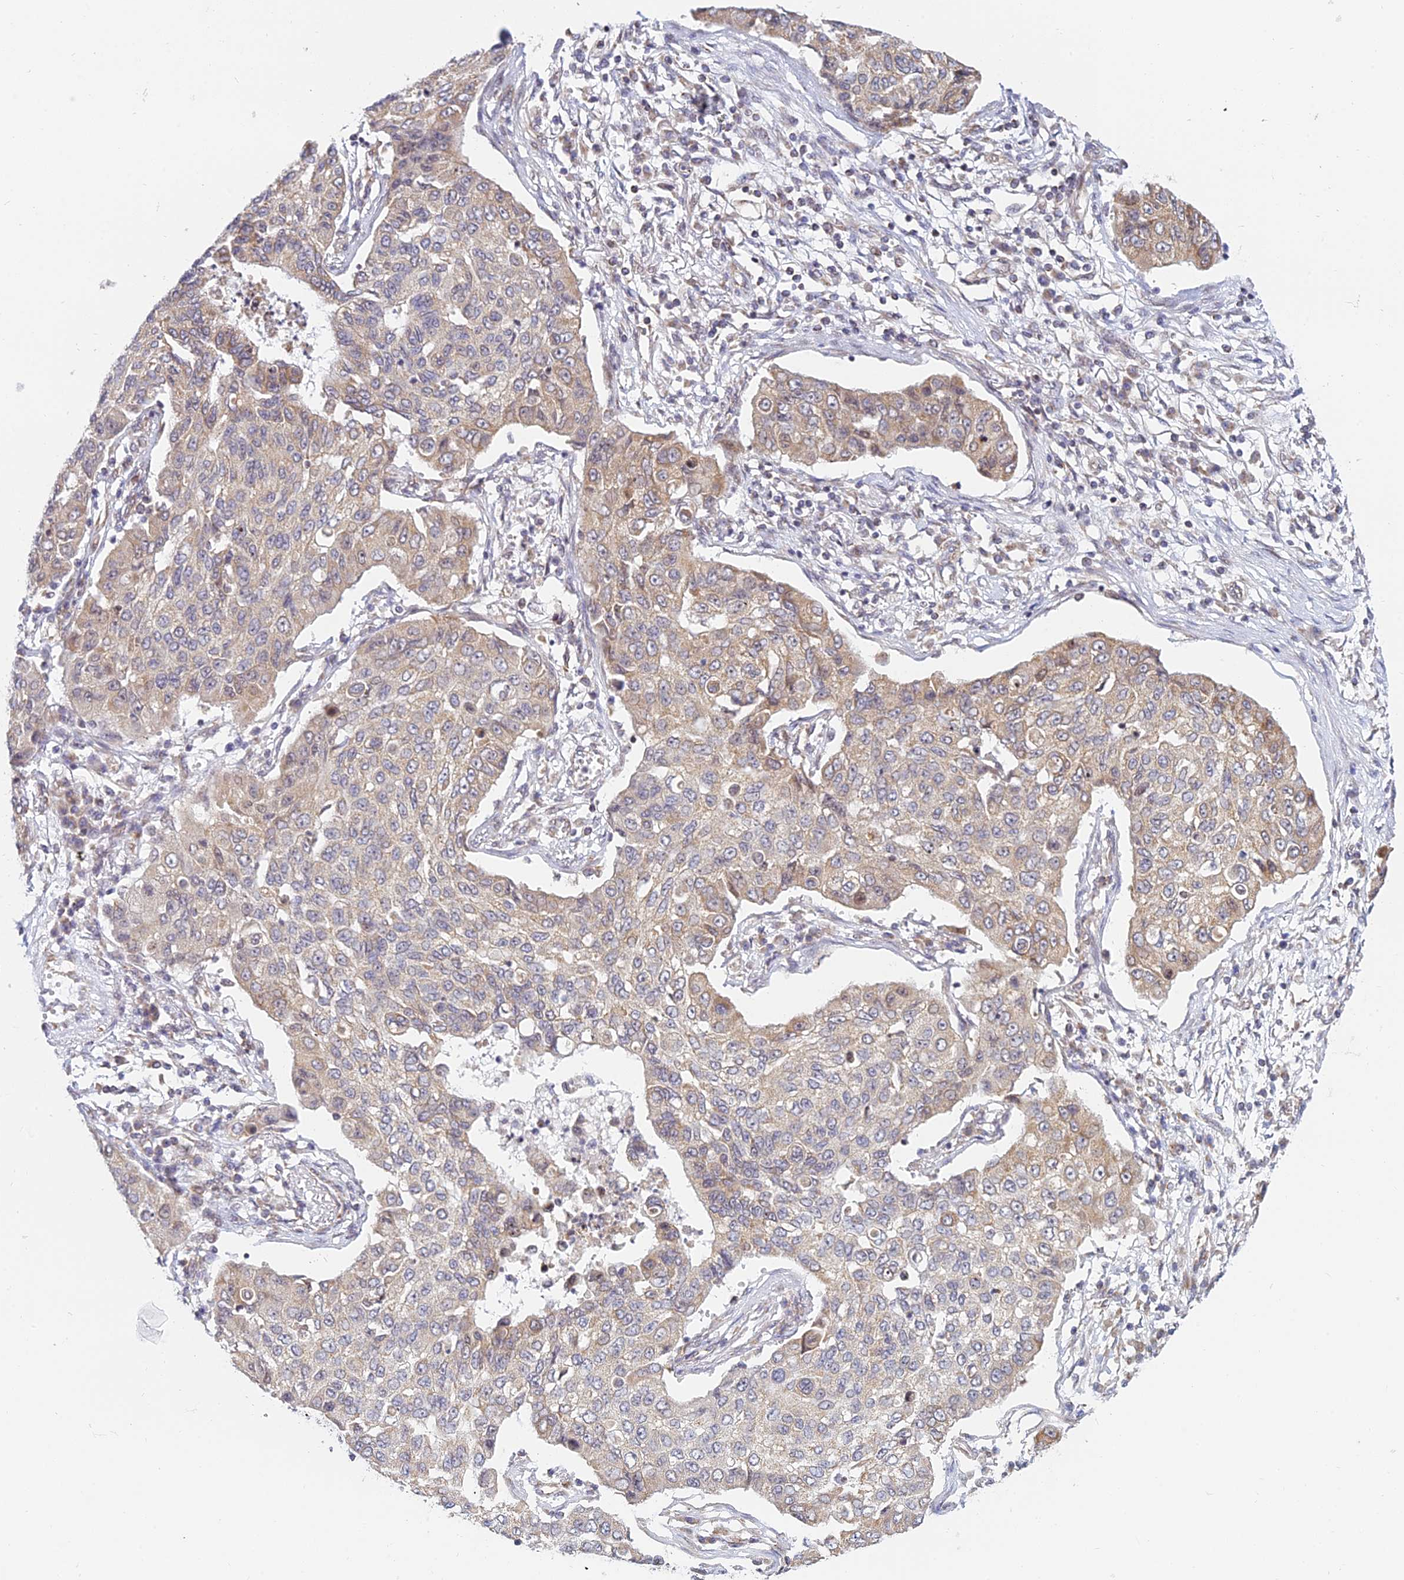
{"staining": {"intensity": "weak", "quantity": "<25%", "location": "cytoplasmic/membranous"}, "tissue": "lung cancer", "cell_type": "Tumor cells", "image_type": "cancer", "snomed": [{"axis": "morphology", "description": "Squamous cell carcinoma, NOS"}, {"axis": "topography", "description": "Lung"}], "caption": "Immunohistochemical staining of human lung squamous cell carcinoma demonstrates no significant staining in tumor cells.", "gene": "HOOK2", "patient": {"sex": "male", "age": 74}}